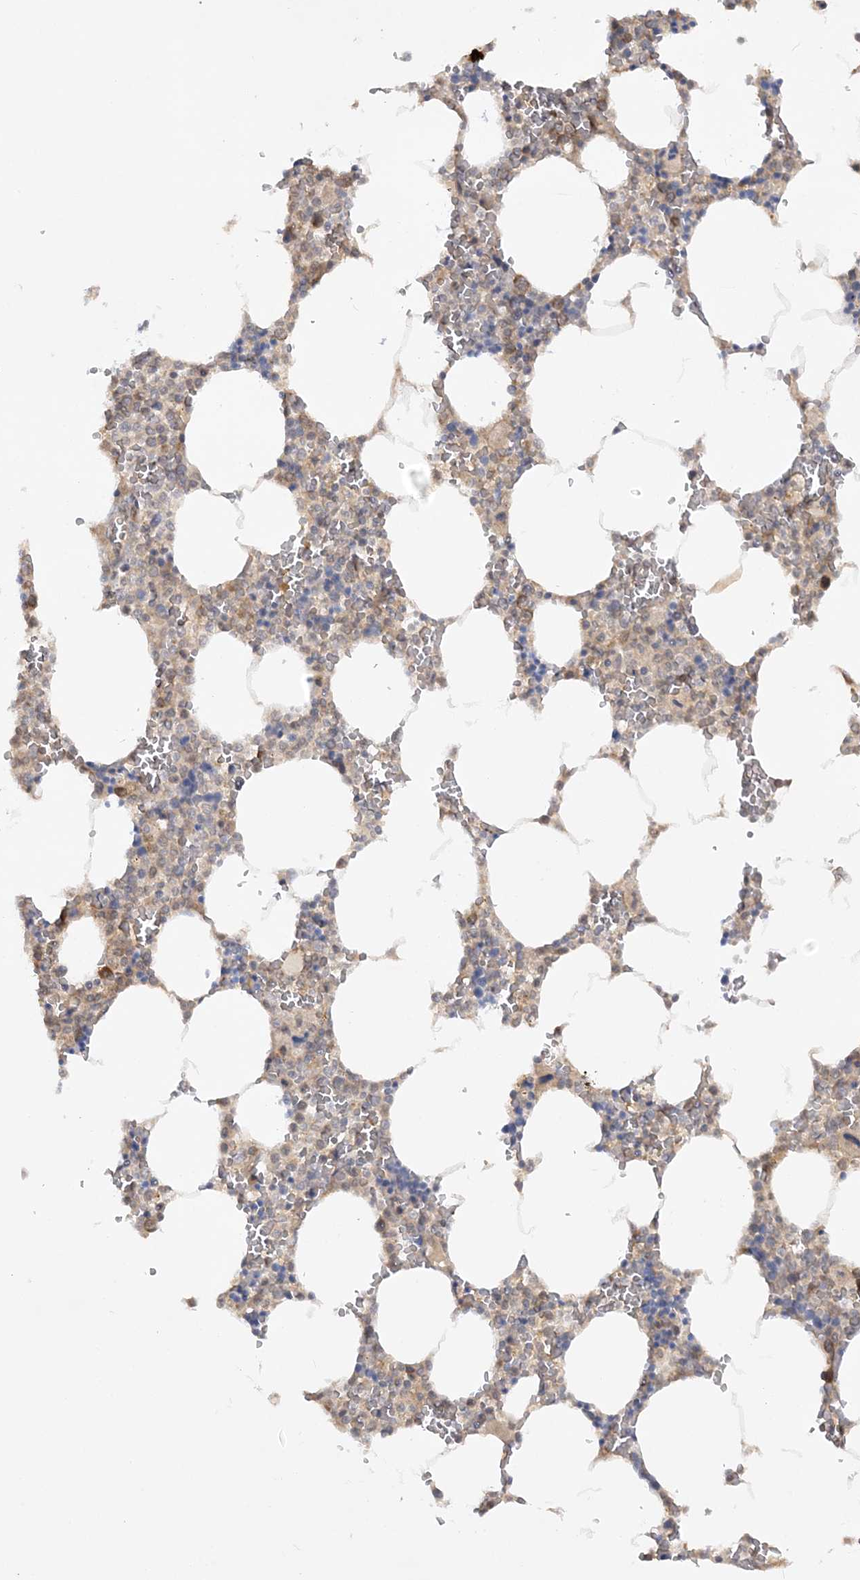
{"staining": {"intensity": "moderate", "quantity": "<25%", "location": "cytoplasmic/membranous"}, "tissue": "bone marrow", "cell_type": "Hematopoietic cells", "image_type": "normal", "snomed": [{"axis": "morphology", "description": "Normal tissue, NOS"}, {"axis": "topography", "description": "Bone marrow"}], "caption": "Brown immunohistochemical staining in normal human bone marrow displays moderate cytoplasmic/membranous expression in about <25% of hematopoietic cells. (brown staining indicates protein expression, while blue staining denotes nuclei).", "gene": "MMADHC", "patient": {"sex": "male", "age": 70}}